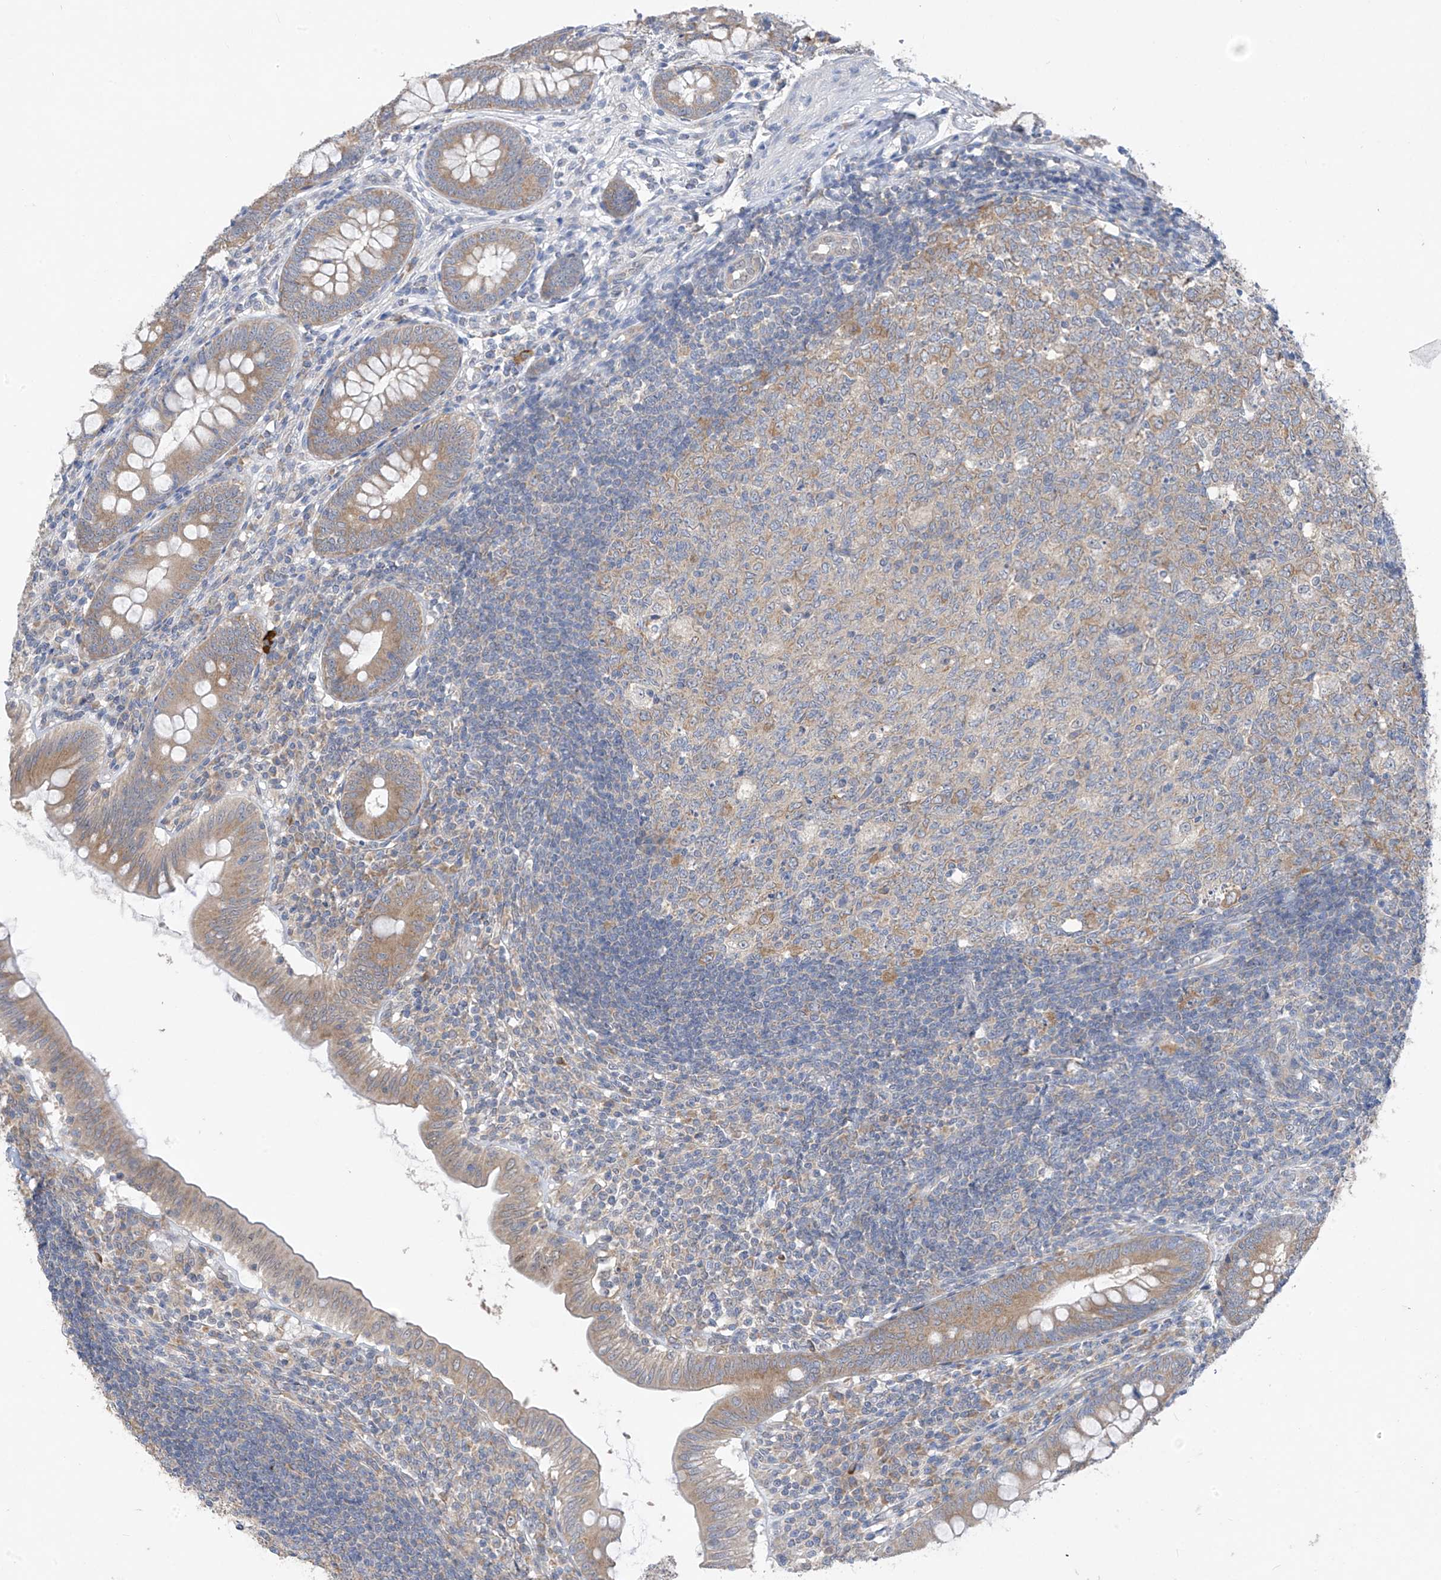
{"staining": {"intensity": "moderate", "quantity": "25%-75%", "location": "cytoplasmic/membranous"}, "tissue": "appendix", "cell_type": "Glandular cells", "image_type": "normal", "snomed": [{"axis": "morphology", "description": "Normal tissue, NOS"}, {"axis": "topography", "description": "Appendix"}], "caption": "High-power microscopy captured an immunohistochemistry image of unremarkable appendix, revealing moderate cytoplasmic/membranous staining in approximately 25%-75% of glandular cells.", "gene": "RPL4", "patient": {"sex": "male", "age": 14}}